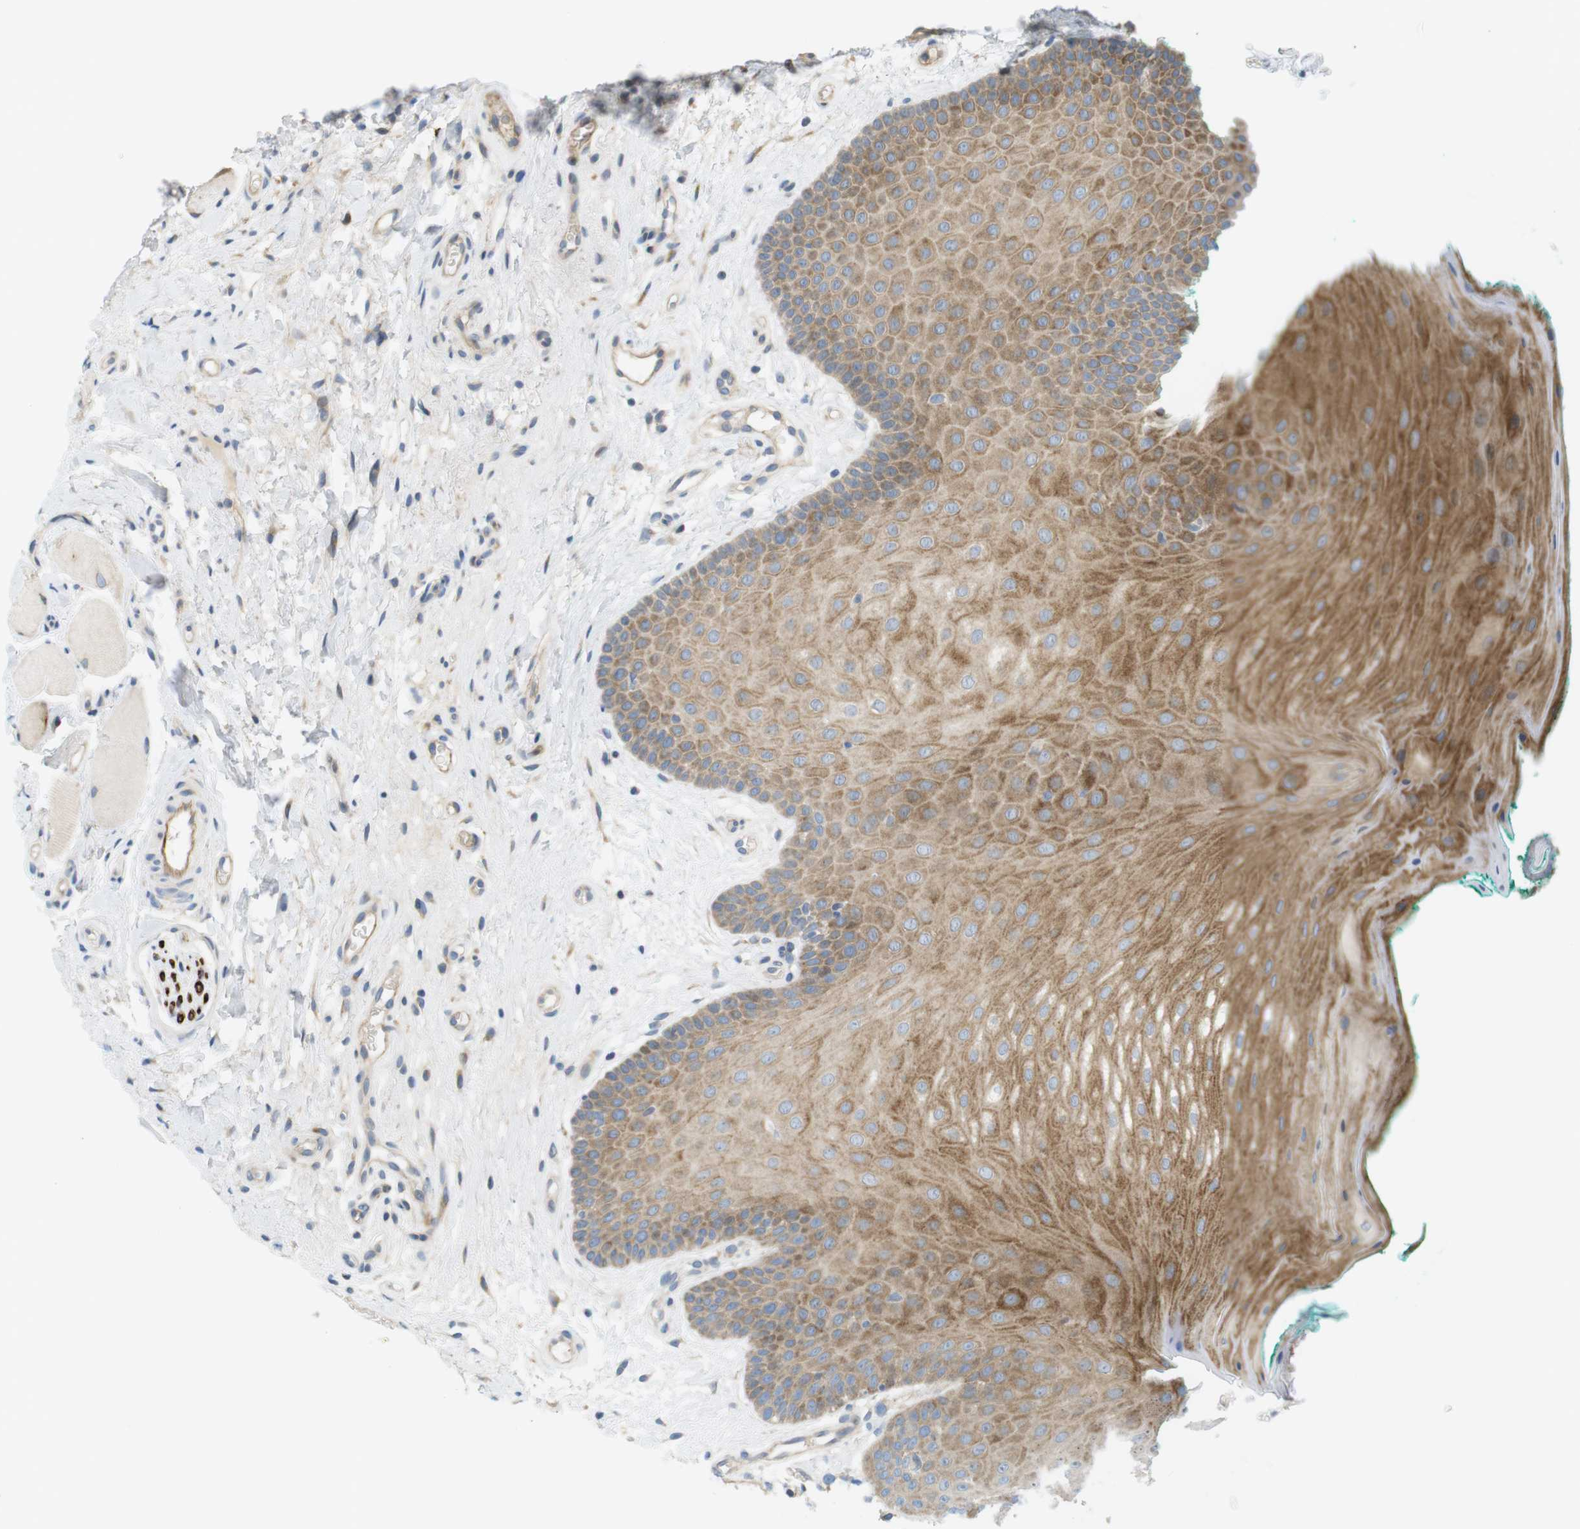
{"staining": {"intensity": "moderate", "quantity": ">75%", "location": "cytoplasmic/membranous"}, "tissue": "oral mucosa", "cell_type": "Squamous epithelial cells", "image_type": "normal", "snomed": [{"axis": "morphology", "description": "Normal tissue, NOS"}, {"axis": "topography", "description": "Skeletal muscle"}, {"axis": "topography", "description": "Oral tissue"}], "caption": "A high-resolution image shows immunohistochemistry (IHC) staining of normal oral mucosa, which exhibits moderate cytoplasmic/membranous positivity in approximately >75% of squamous epithelial cells. The protein is shown in brown color, while the nuclei are stained blue.", "gene": "GJC3", "patient": {"sex": "male", "age": 58}}